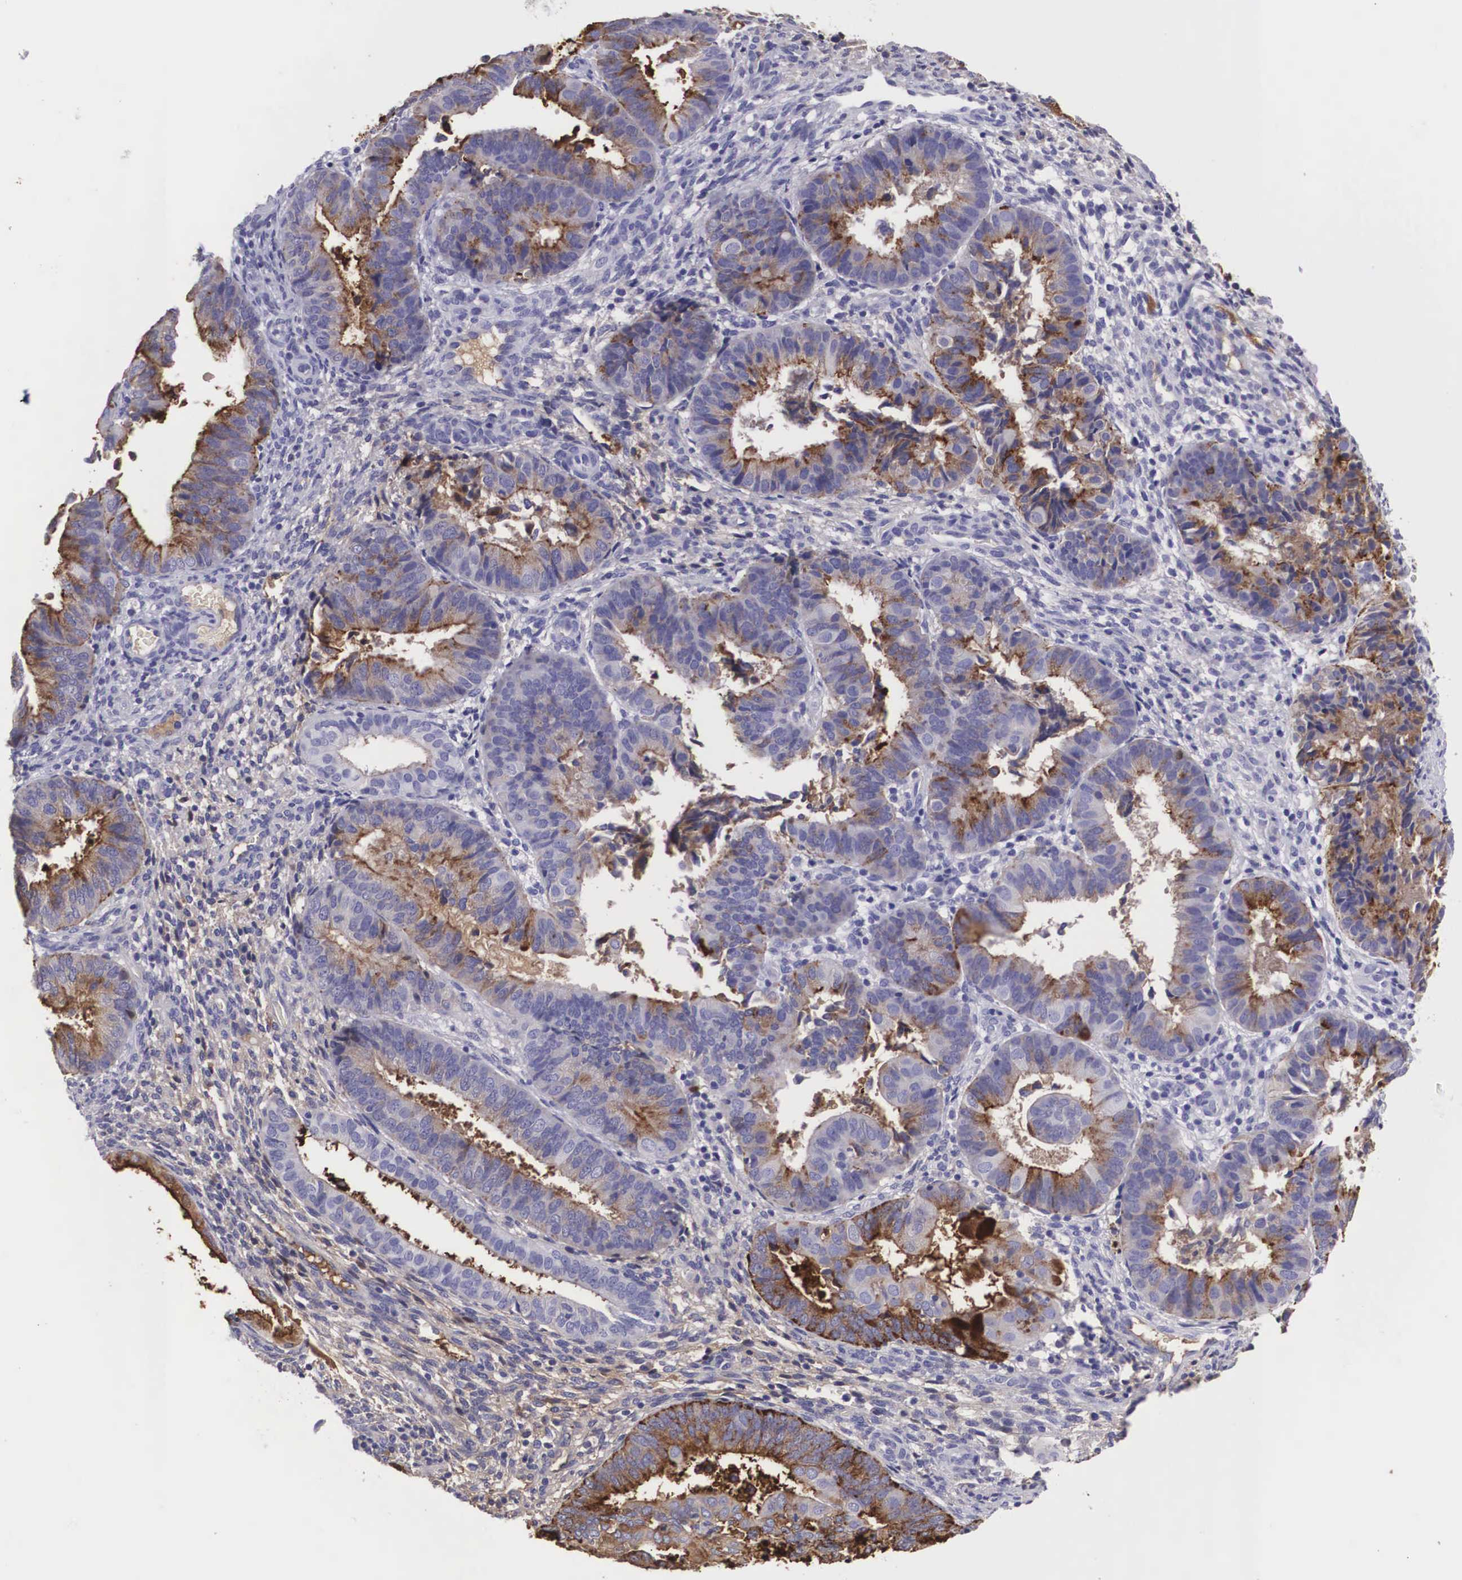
{"staining": {"intensity": "moderate", "quantity": "25%-75%", "location": "cytoplasmic/membranous"}, "tissue": "endometrial cancer", "cell_type": "Tumor cells", "image_type": "cancer", "snomed": [{"axis": "morphology", "description": "Adenocarcinoma, NOS"}, {"axis": "topography", "description": "Endometrium"}], "caption": "Tumor cells demonstrate medium levels of moderate cytoplasmic/membranous staining in about 25%-75% of cells in endometrial adenocarcinoma. (IHC, brightfield microscopy, high magnification).", "gene": "CLU", "patient": {"sex": "female", "age": 63}}